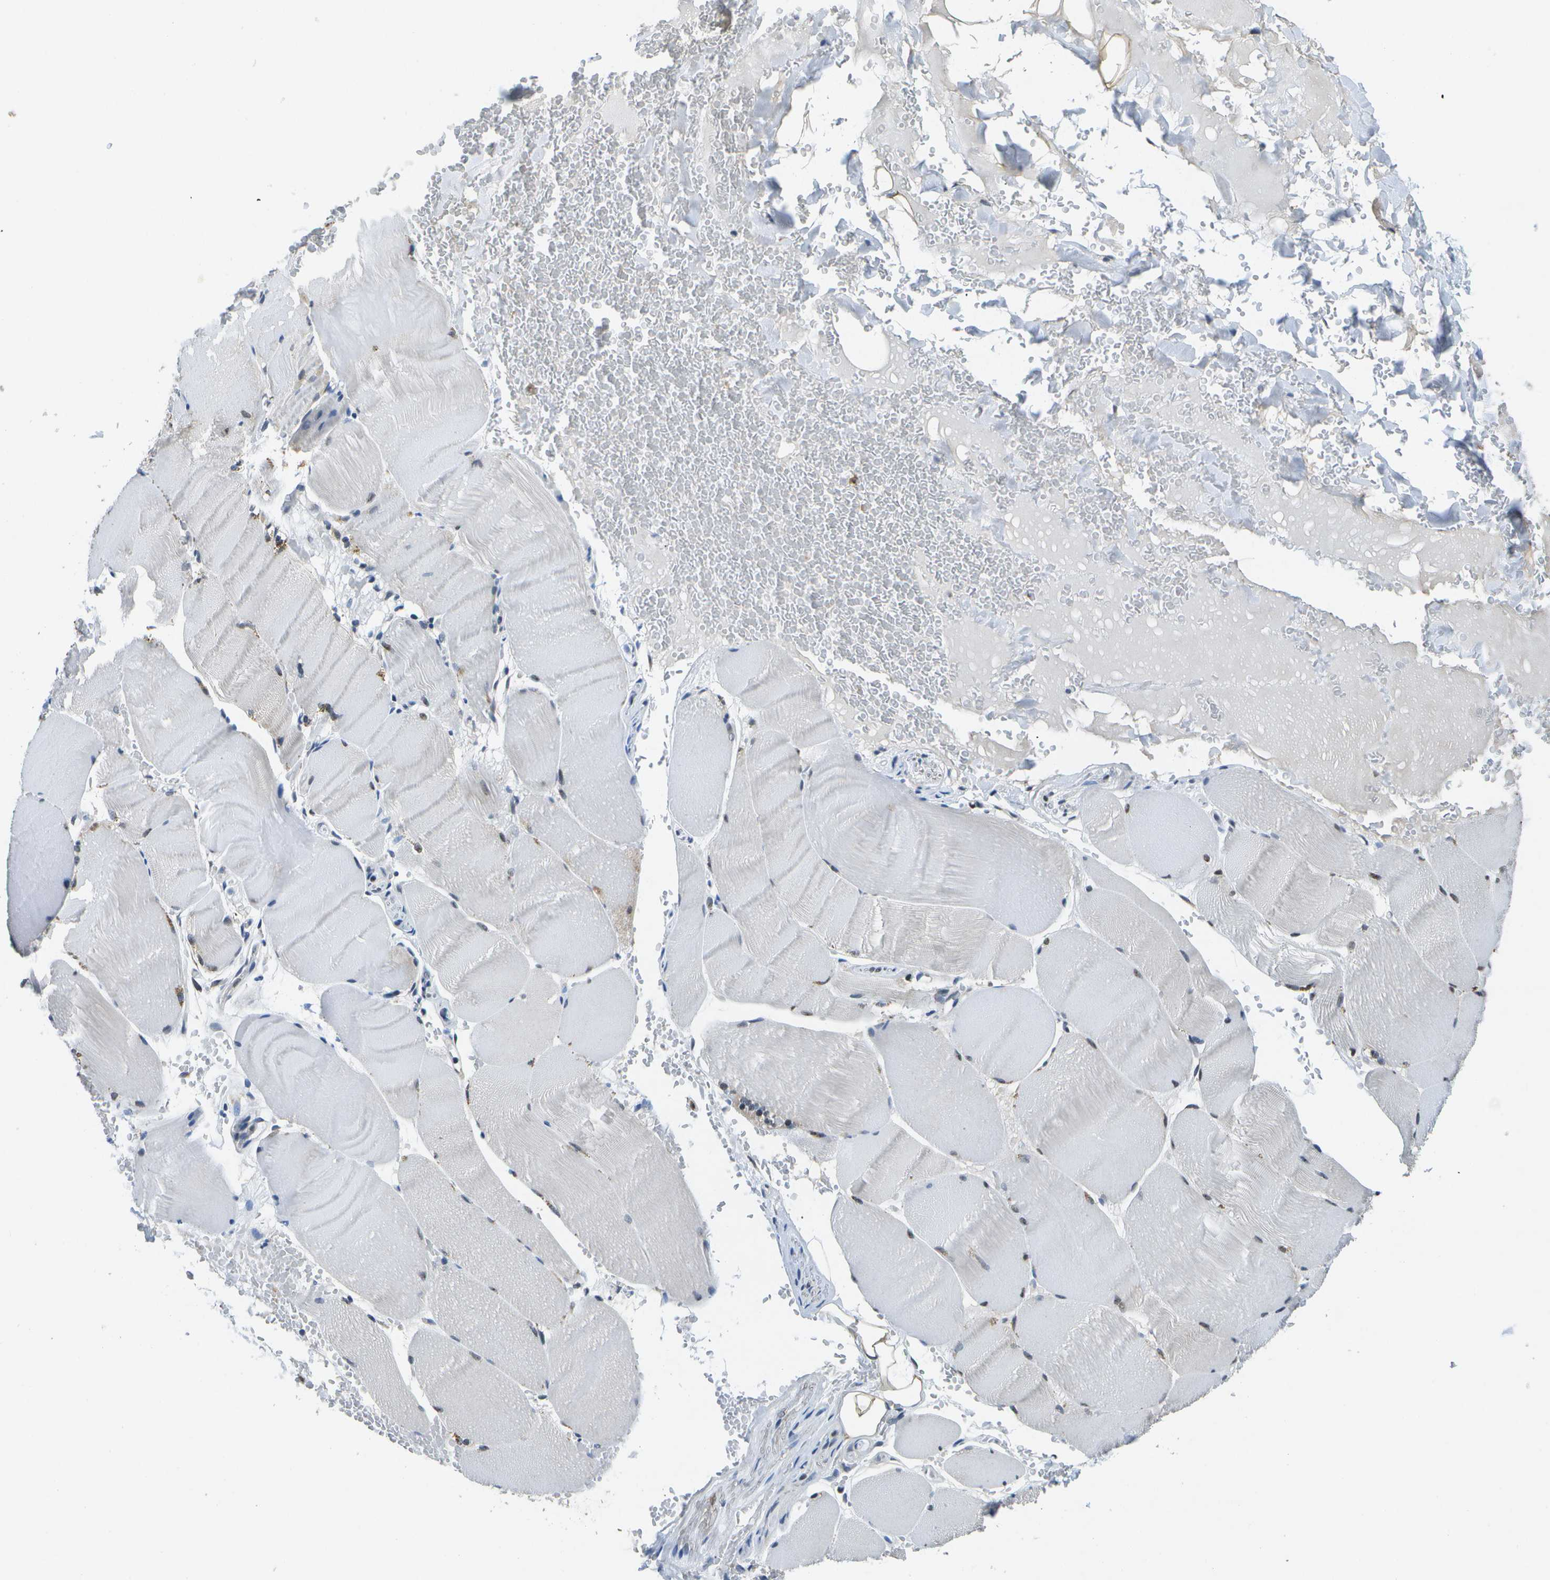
{"staining": {"intensity": "negative", "quantity": "none", "location": "none"}, "tissue": "skeletal muscle", "cell_type": "Myocytes", "image_type": "normal", "snomed": [{"axis": "morphology", "description": "Normal tissue, NOS"}, {"axis": "topography", "description": "Skin"}, {"axis": "topography", "description": "Skeletal muscle"}], "caption": "Myocytes show no significant expression in unremarkable skeletal muscle. (Brightfield microscopy of DAB immunohistochemistry at high magnification).", "gene": "DSE", "patient": {"sex": "male", "age": 83}}